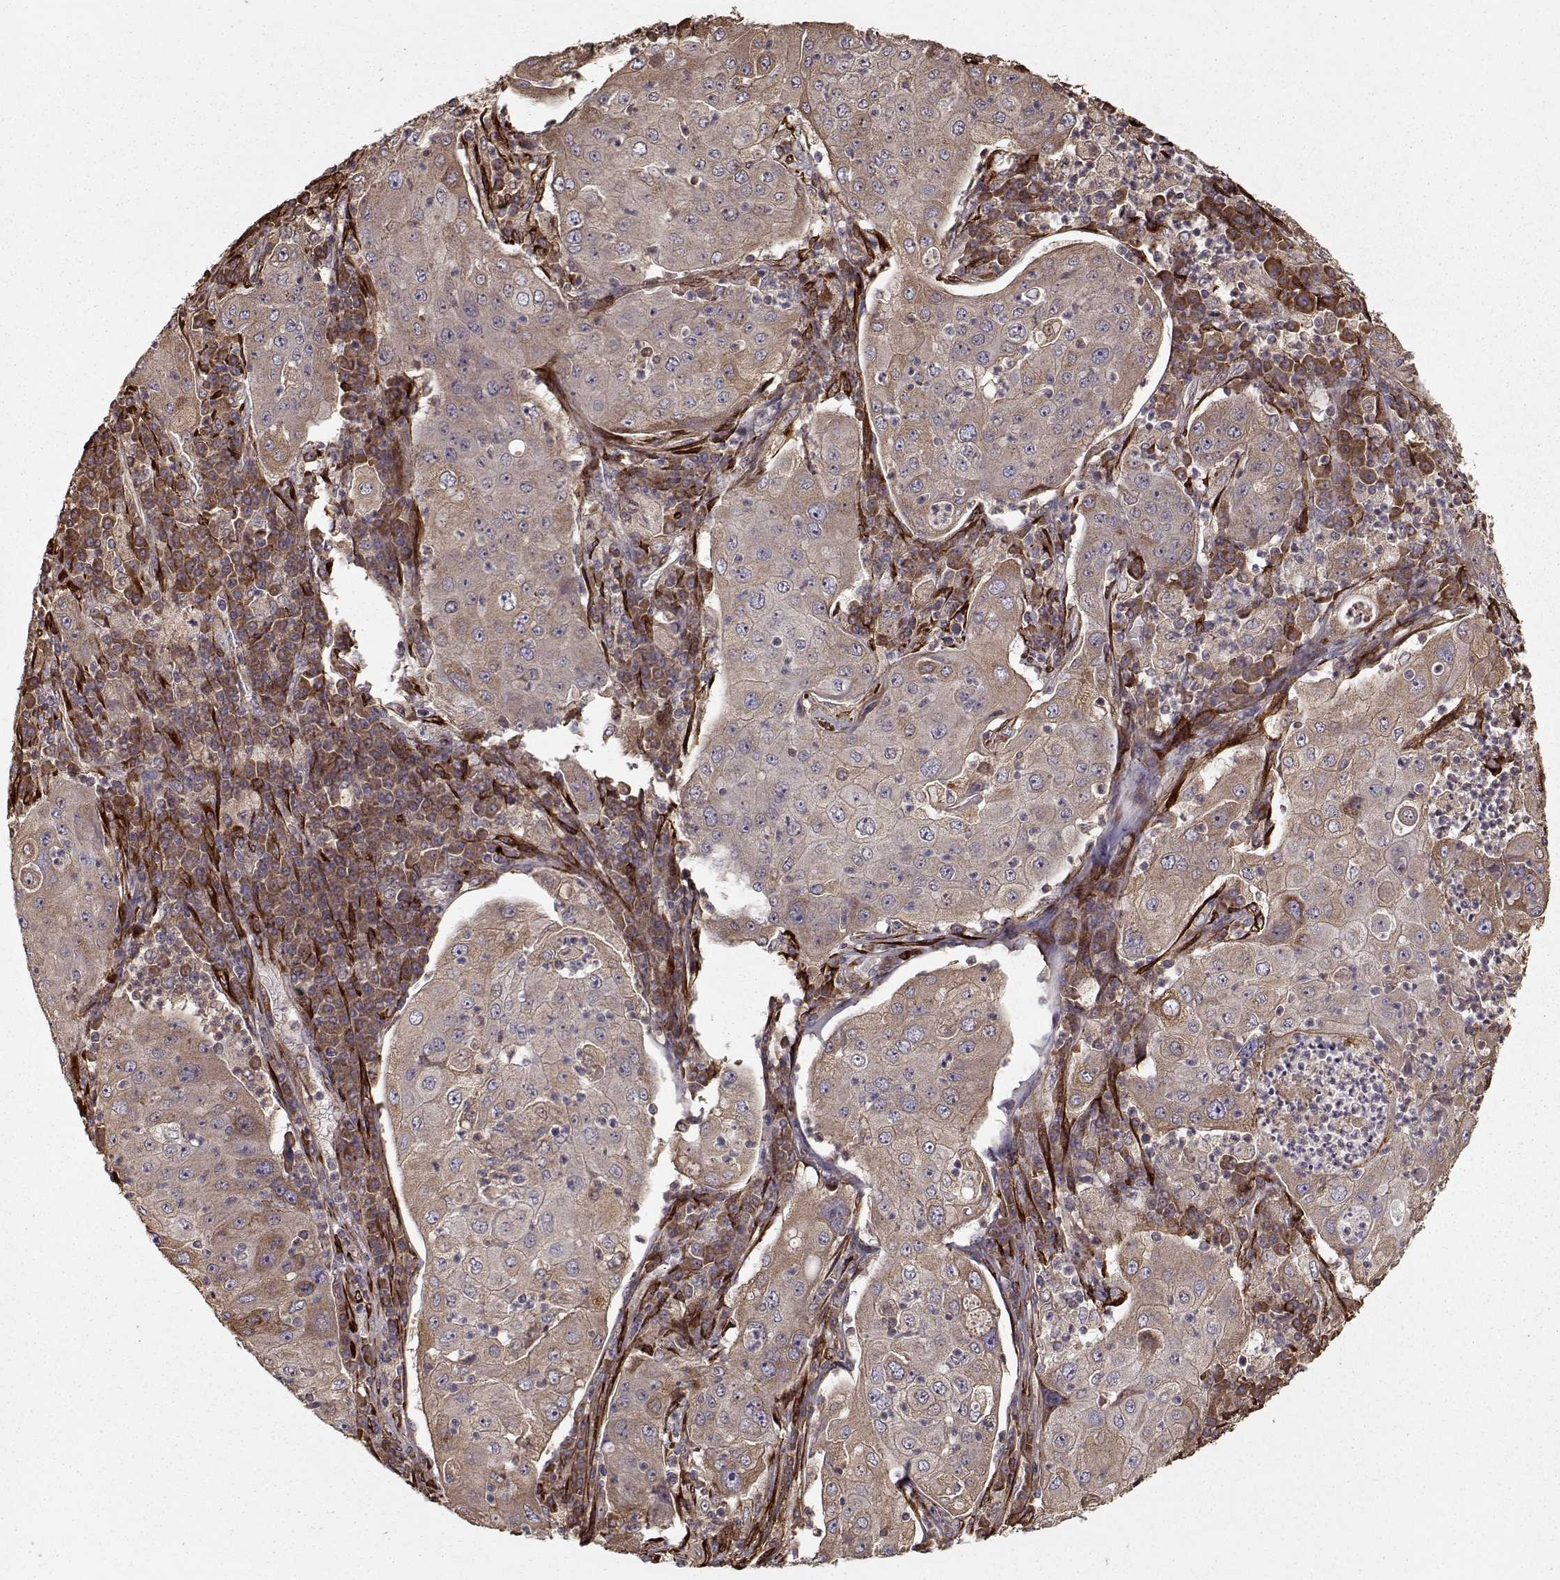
{"staining": {"intensity": "moderate", "quantity": "25%-75%", "location": "cytoplasmic/membranous"}, "tissue": "lung cancer", "cell_type": "Tumor cells", "image_type": "cancer", "snomed": [{"axis": "morphology", "description": "Squamous cell carcinoma, NOS"}, {"axis": "topography", "description": "Lung"}], "caption": "This photomicrograph displays immunohistochemistry staining of squamous cell carcinoma (lung), with medium moderate cytoplasmic/membranous positivity in about 25%-75% of tumor cells.", "gene": "IMMP1L", "patient": {"sex": "female", "age": 59}}